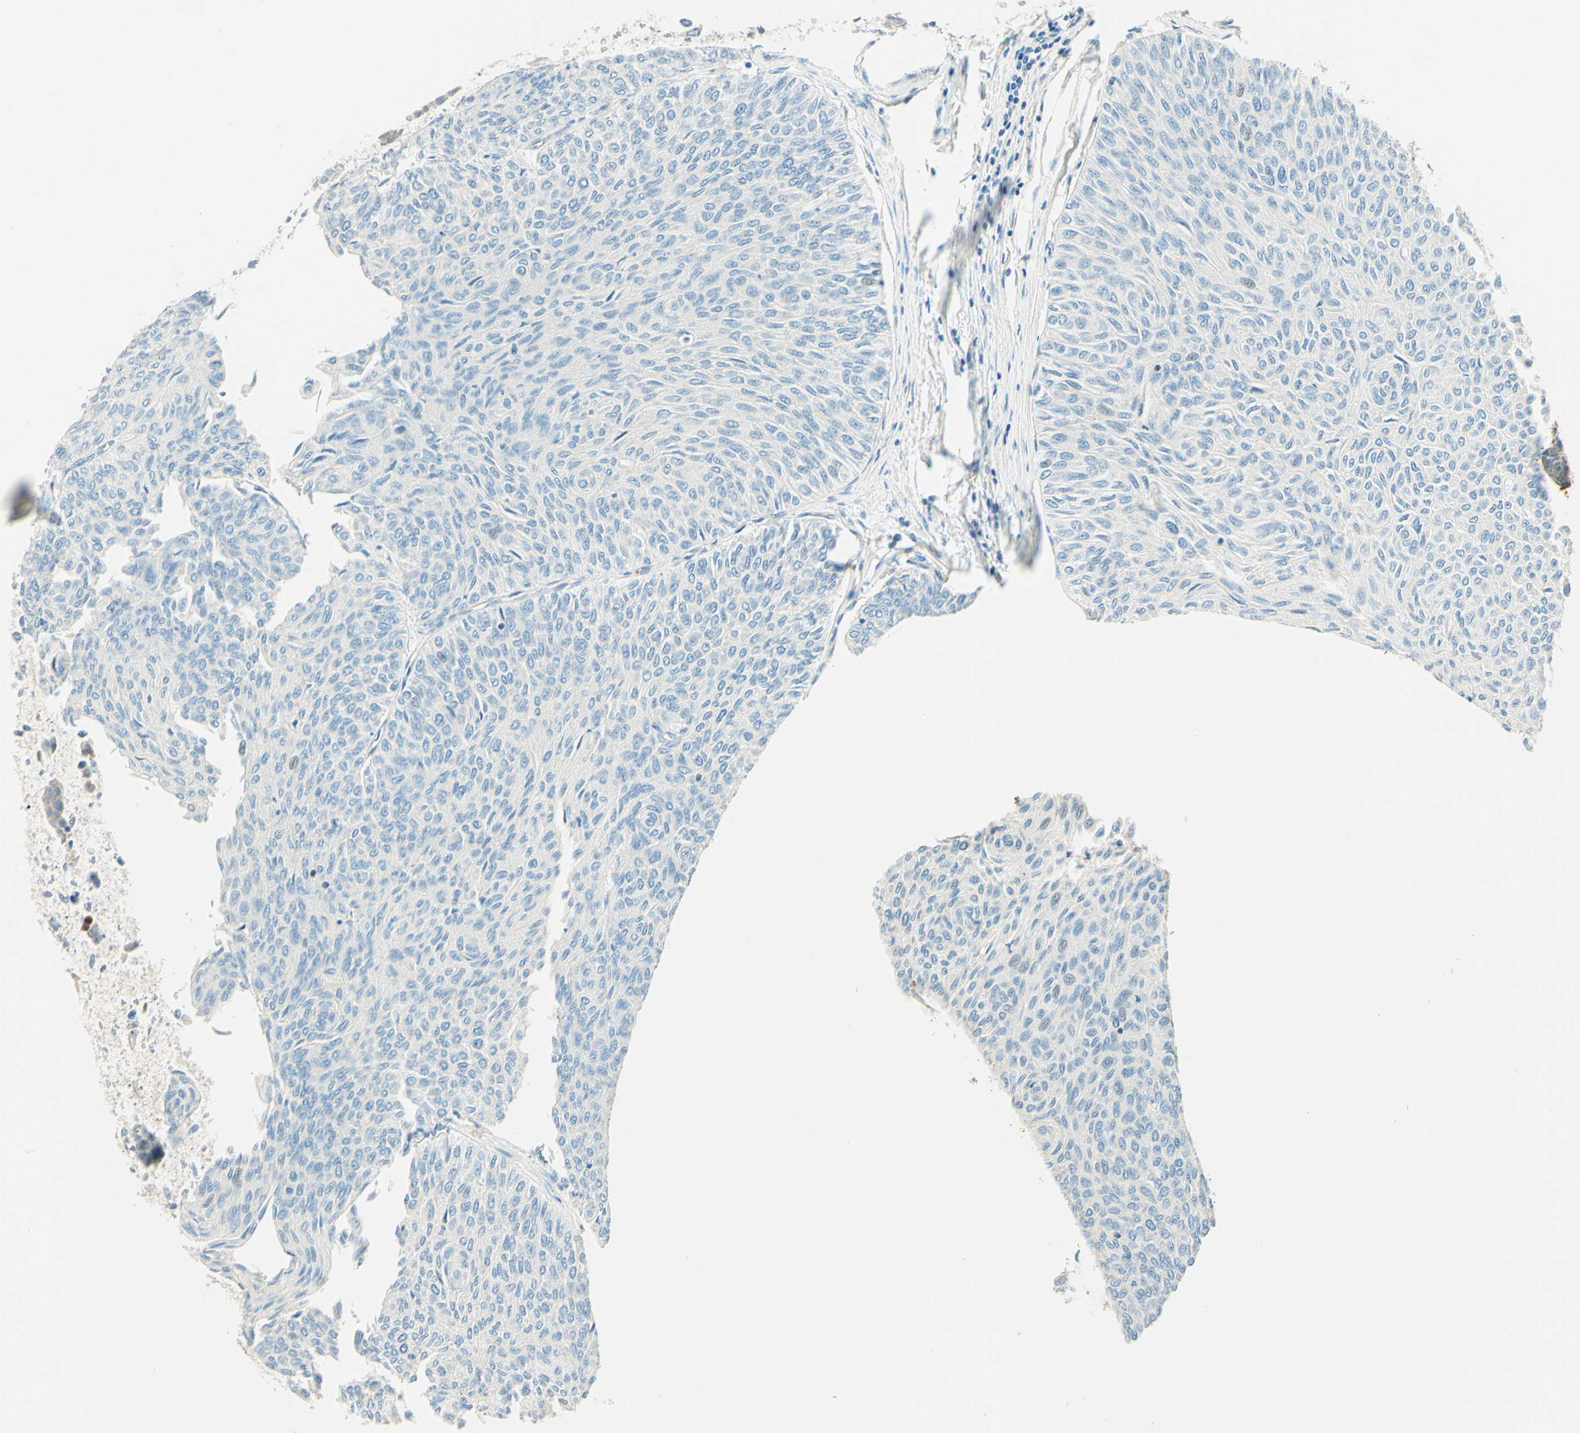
{"staining": {"intensity": "negative", "quantity": "none", "location": "none"}, "tissue": "urothelial cancer", "cell_type": "Tumor cells", "image_type": "cancer", "snomed": [{"axis": "morphology", "description": "Urothelial carcinoma, Low grade"}, {"axis": "topography", "description": "Urinary bladder"}], "caption": "High power microscopy micrograph of an immunohistochemistry (IHC) image of low-grade urothelial carcinoma, revealing no significant positivity in tumor cells.", "gene": "TAOK2", "patient": {"sex": "male", "age": 78}}